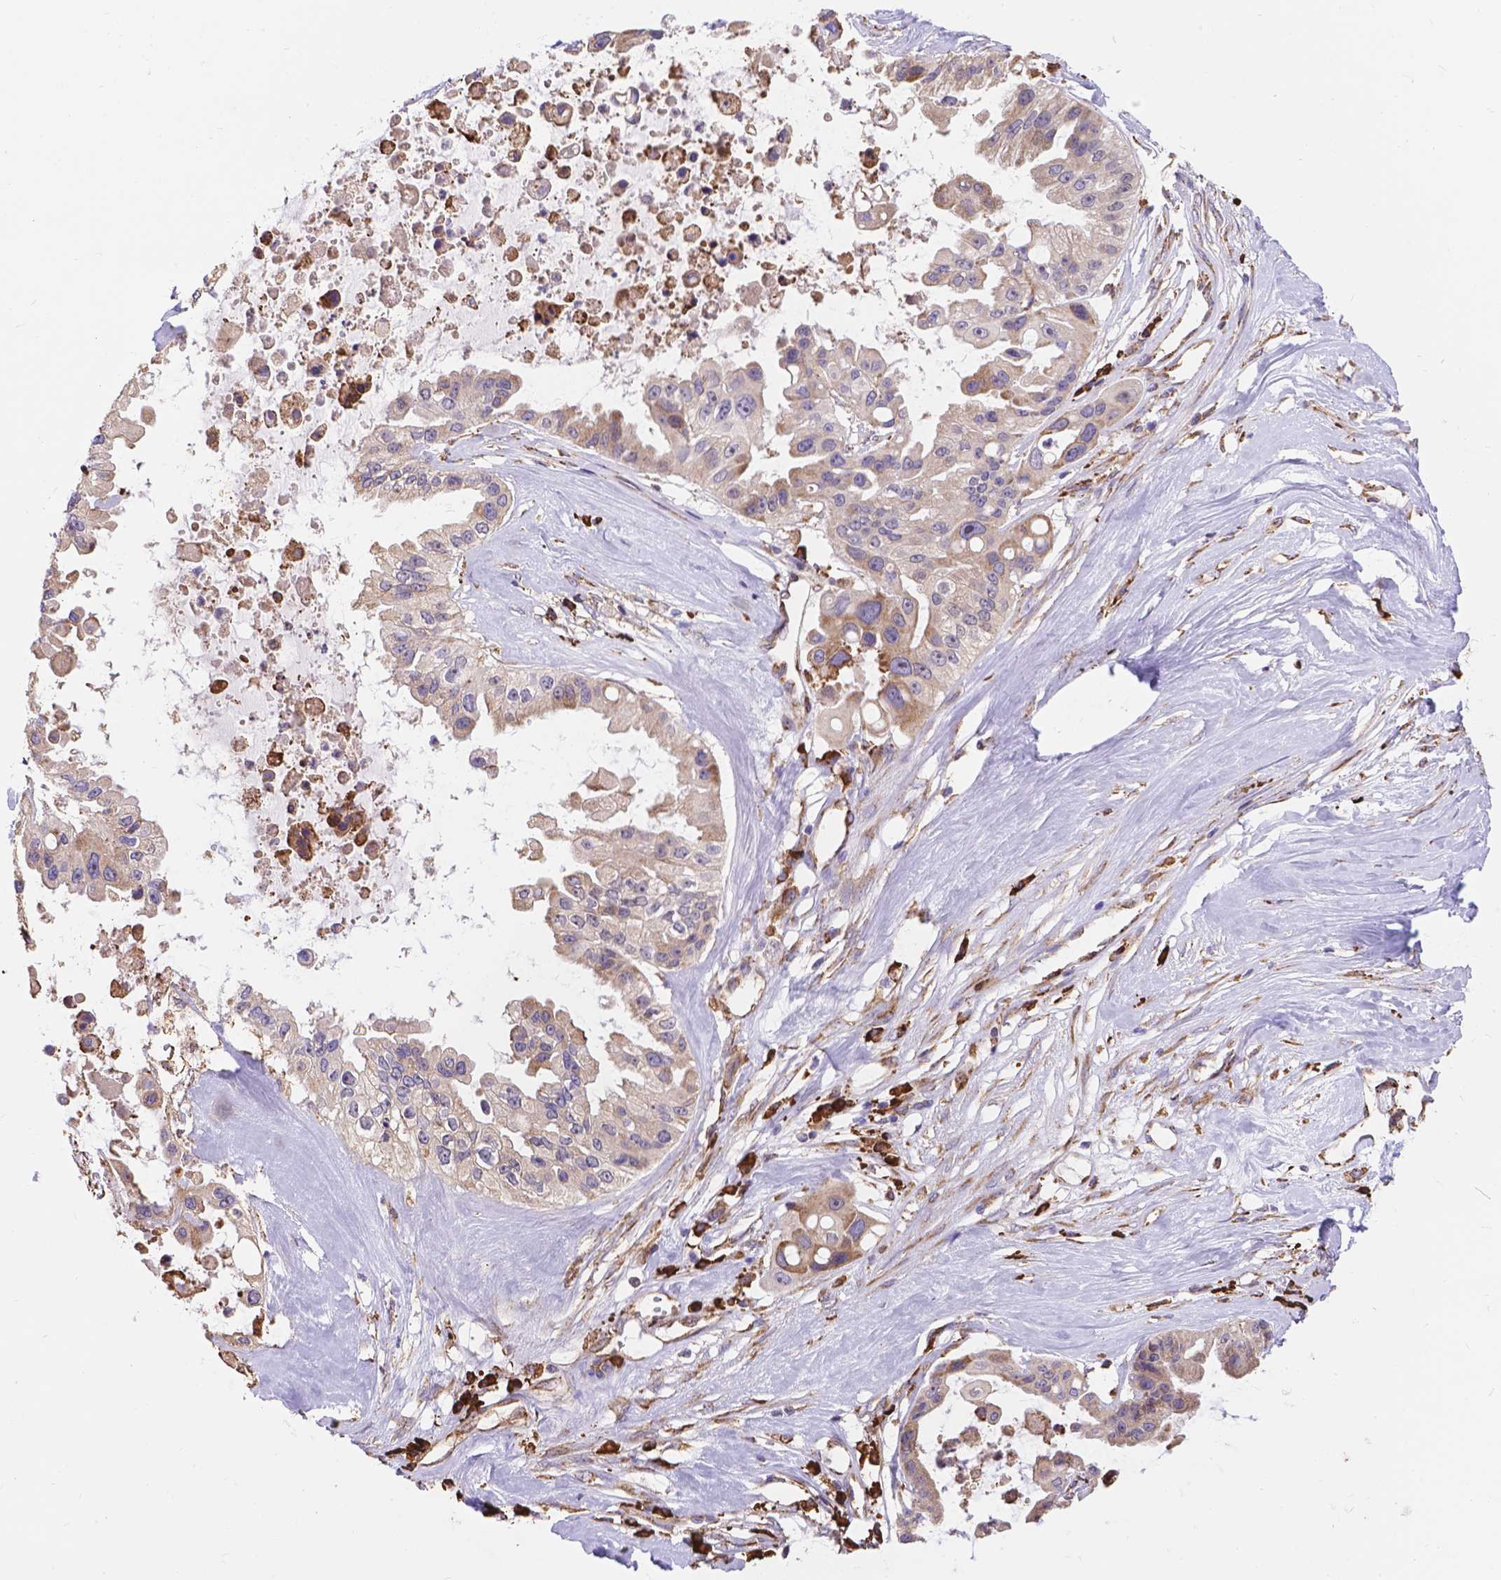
{"staining": {"intensity": "weak", "quantity": "<25%", "location": "cytoplasmic/membranous"}, "tissue": "ovarian cancer", "cell_type": "Tumor cells", "image_type": "cancer", "snomed": [{"axis": "morphology", "description": "Cystadenocarcinoma, serous, NOS"}, {"axis": "topography", "description": "Ovary"}], "caption": "This is a micrograph of immunohistochemistry (IHC) staining of ovarian cancer (serous cystadenocarcinoma), which shows no staining in tumor cells.", "gene": "IPO11", "patient": {"sex": "female", "age": 56}}